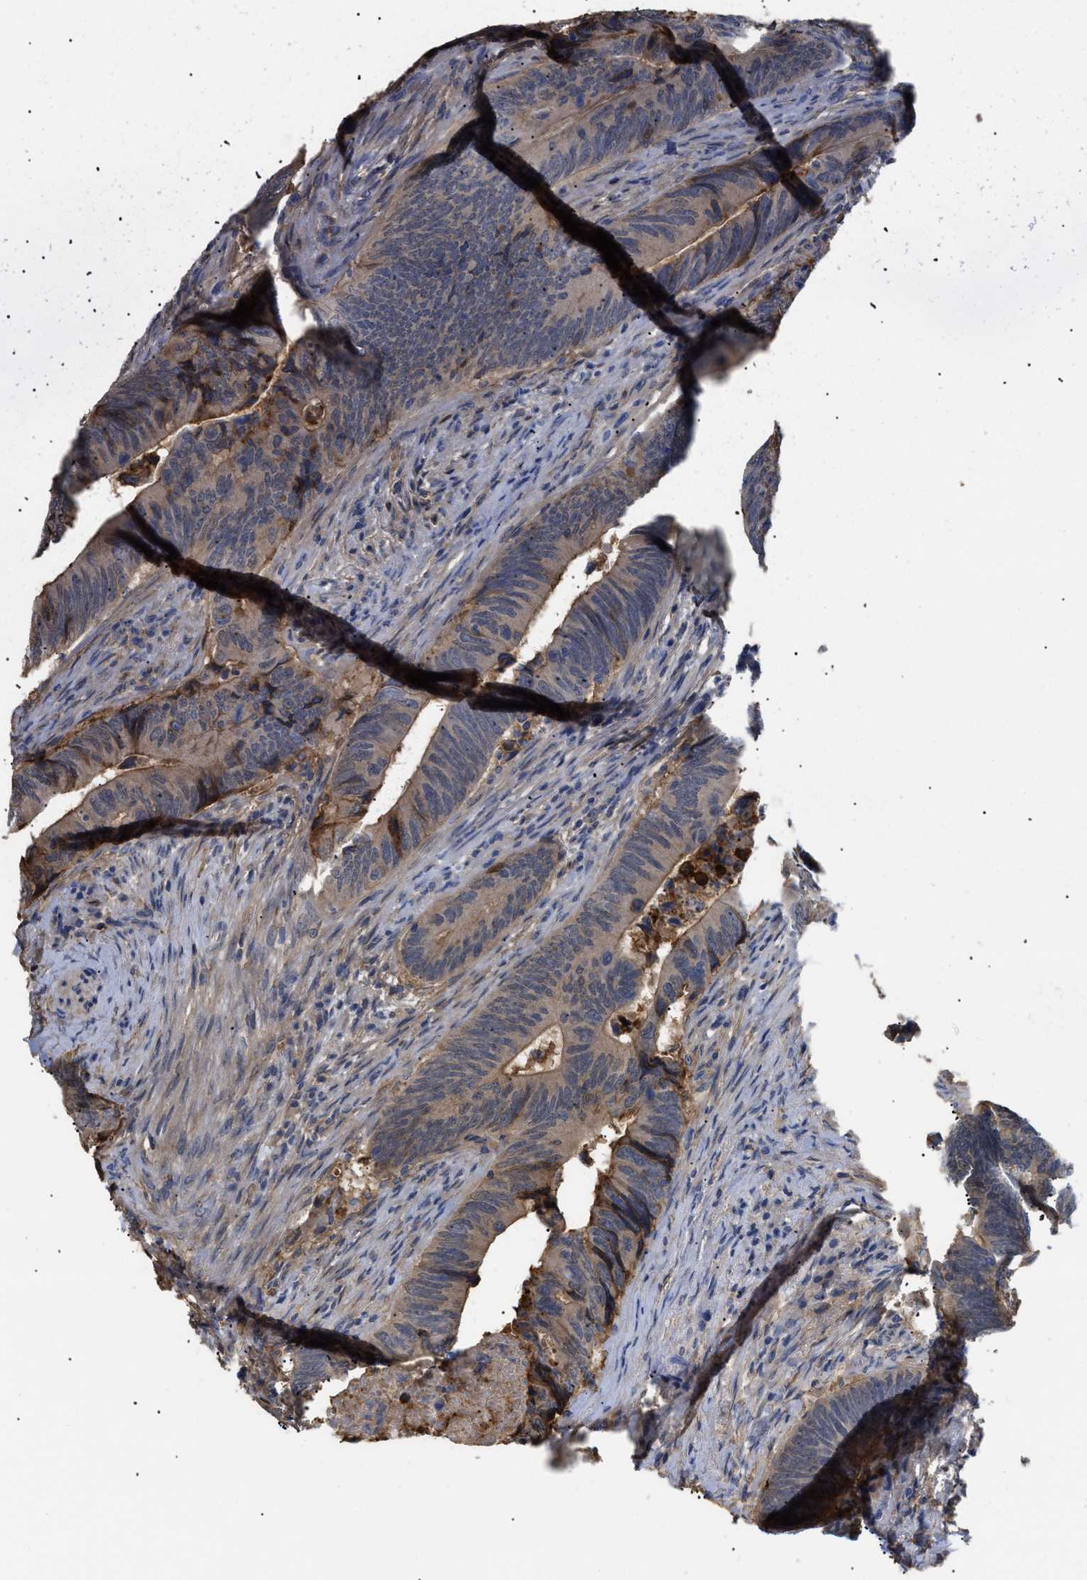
{"staining": {"intensity": "moderate", "quantity": "25%-75%", "location": "cytoplasmic/membranous"}, "tissue": "colorectal cancer", "cell_type": "Tumor cells", "image_type": "cancer", "snomed": [{"axis": "morphology", "description": "Normal tissue, NOS"}, {"axis": "morphology", "description": "Adenocarcinoma, NOS"}, {"axis": "topography", "description": "Colon"}], "caption": "Immunohistochemistry (IHC) staining of colorectal cancer, which reveals medium levels of moderate cytoplasmic/membranous positivity in about 25%-75% of tumor cells indicating moderate cytoplasmic/membranous protein staining. The staining was performed using DAB (3,3'-diaminobenzidine) (brown) for protein detection and nuclei were counterstained in hematoxylin (blue).", "gene": "ANXA4", "patient": {"sex": "male", "age": 56}}